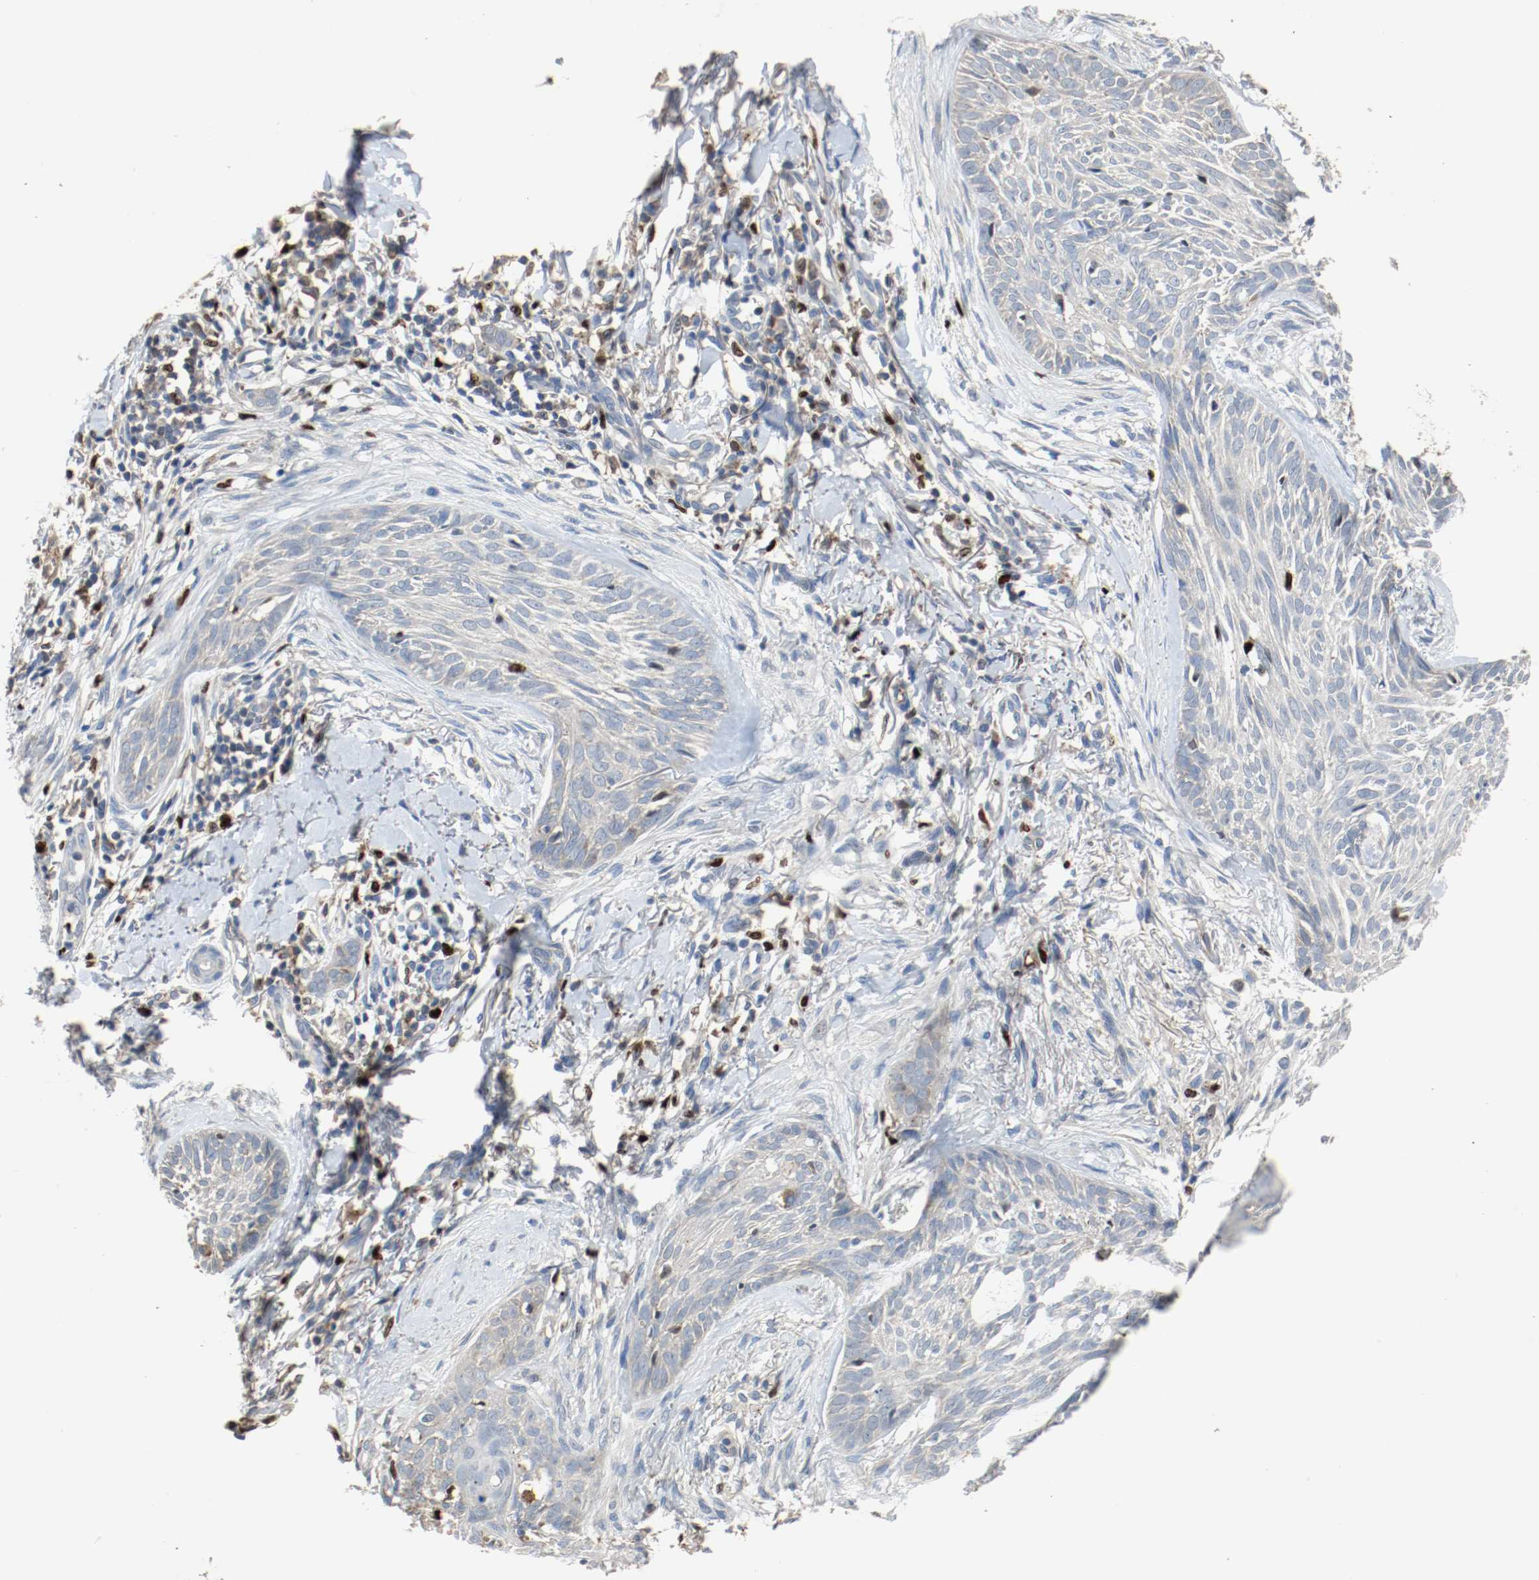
{"staining": {"intensity": "negative", "quantity": "none", "location": "none"}, "tissue": "skin cancer", "cell_type": "Tumor cells", "image_type": "cancer", "snomed": [{"axis": "morphology", "description": "Normal tissue, NOS"}, {"axis": "morphology", "description": "Basal cell carcinoma"}, {"axis": "topography", "description": "Skin"}], "caption": "High power microscopy photomicrograph of an immunohistochemistry (IHC) micrograph of skin cancer, revealing no significant expression in tumor cells.", "gene": "BLK", "patient": {"sex": "male", "age": 71}}